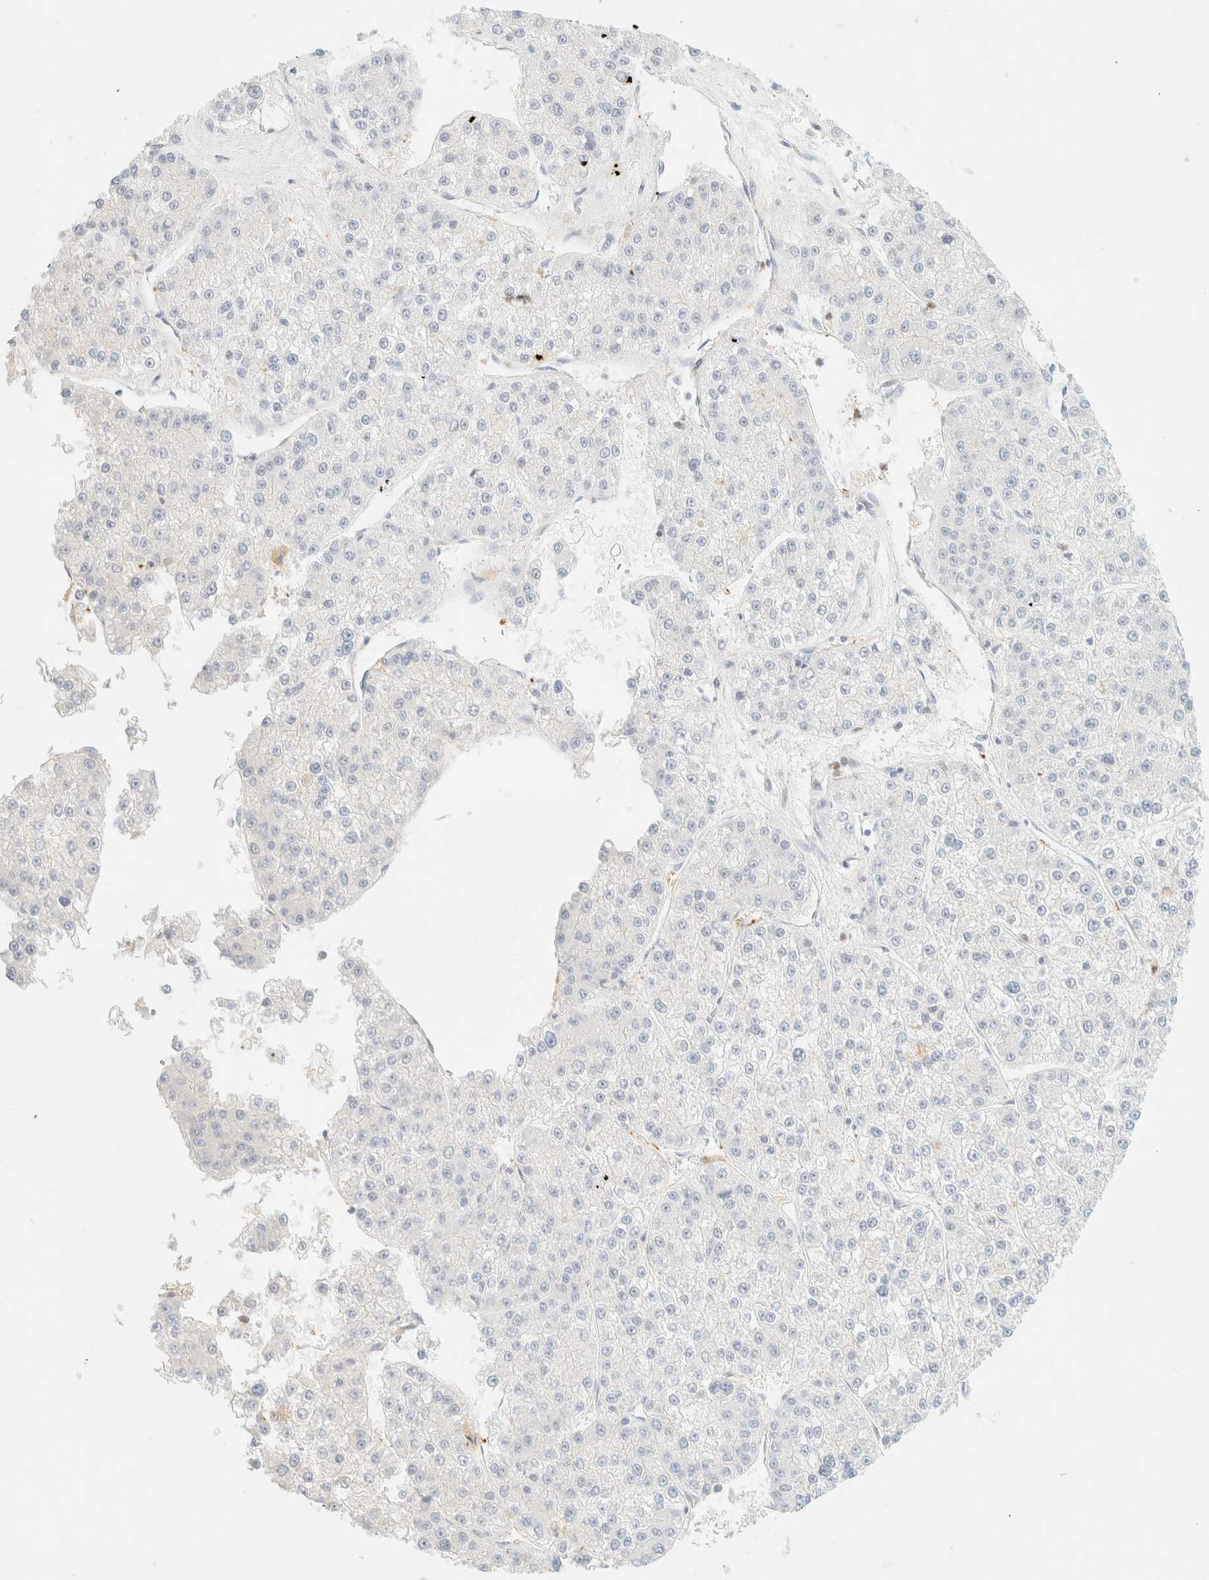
{"staining": {"intensity": "negative", "quantity": "none", "location": "none"}, "tissue": "liver cancer", "cell_type": "Tumor cells", "image_type": "cancer", "snomed": [{"axis": "morphology", "description": "Carcinoma, Hepatocellular, NOS"}, {"axis": "topography", "description": "Liver"}], "caption": "Immunohistochemistry (IHC) of human liver cancer demonstrates no expression in tumor cells.", "gene": "OTOP2", "patient": {"sex": "female", "age": 73}}